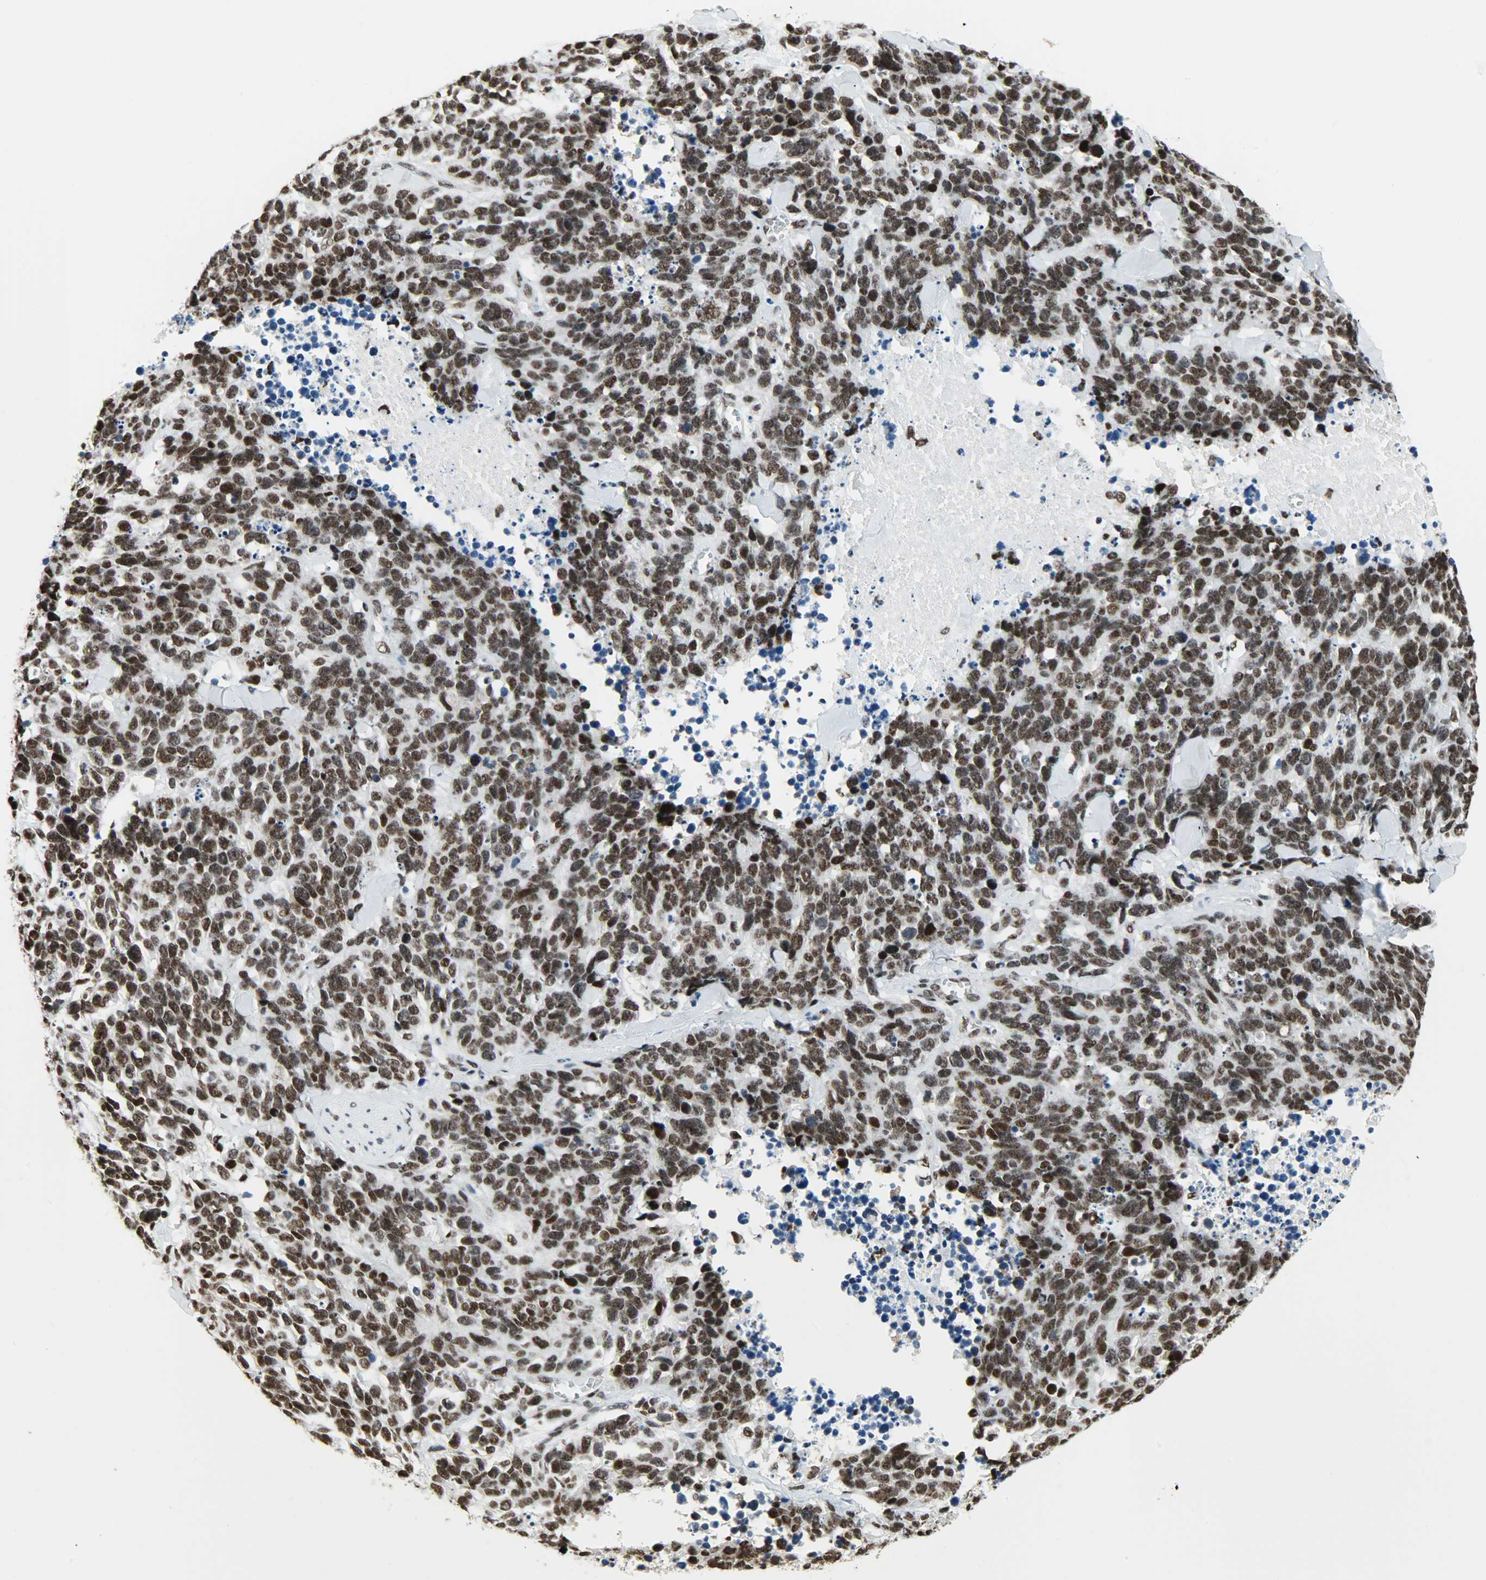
{"staining": {"intensity": "strong", "quantity": ">75%", "location": "nuclear"}, "tissue": "lung cancer", "cell_type": "Tumor cells", "image_type": "cancer", "snomed": [{"axis": "morphology", "description": "Neoplasm, malignant, NOS"}, {"axis": "topography", "description": "Lung"}], "caption": "An immunohistochemistry image of tumor tissue is shown. Protein staining in brown shows strong nuclear positivity in lung cancer (malignant neoplasm) within tumor cells.", "gene": "SNRPA", "patient": {"sex": "female", "age": 58}}